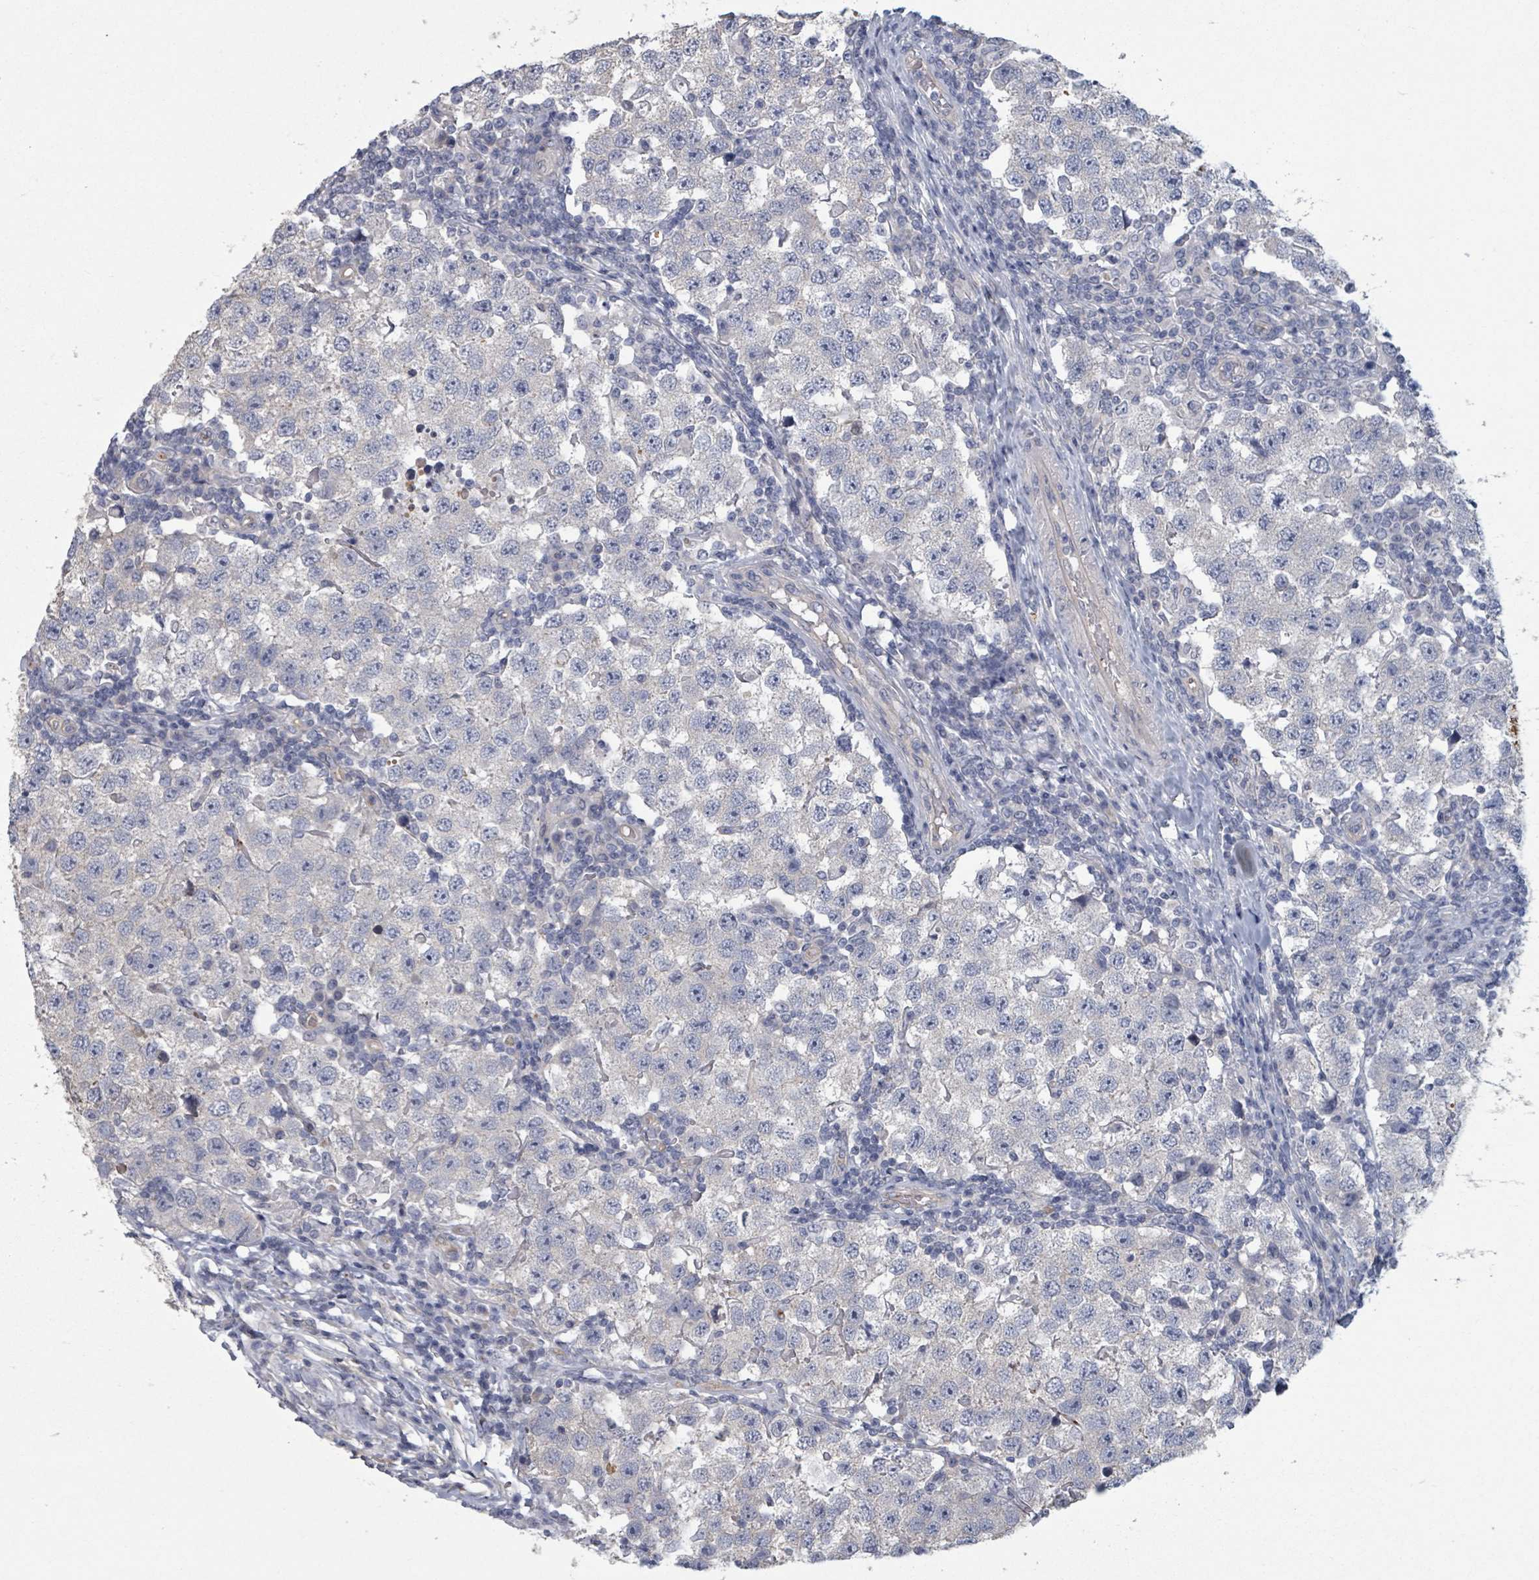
{"staining": {"intensity": "negative", "quantity": "none", "location": "none"}, "tissue": "testis cancer", "cell_type": "Tumor cells", "image_type": "cancer", "snomed": [{"axis": "morphology", "description": "Seminoma, NOS"}, {"axis": "topography", "description": "Testis"}], "caption": "Tumor cells show no significant protein staining in testis seminoma. The staining is performed using DAB (3,3'-diaminobenzidine) brown chromogen with nuclei counter-stained in using hematoxylin.", "gene": "PLAUR", "patient": {"sex": "male", "age": 34}}